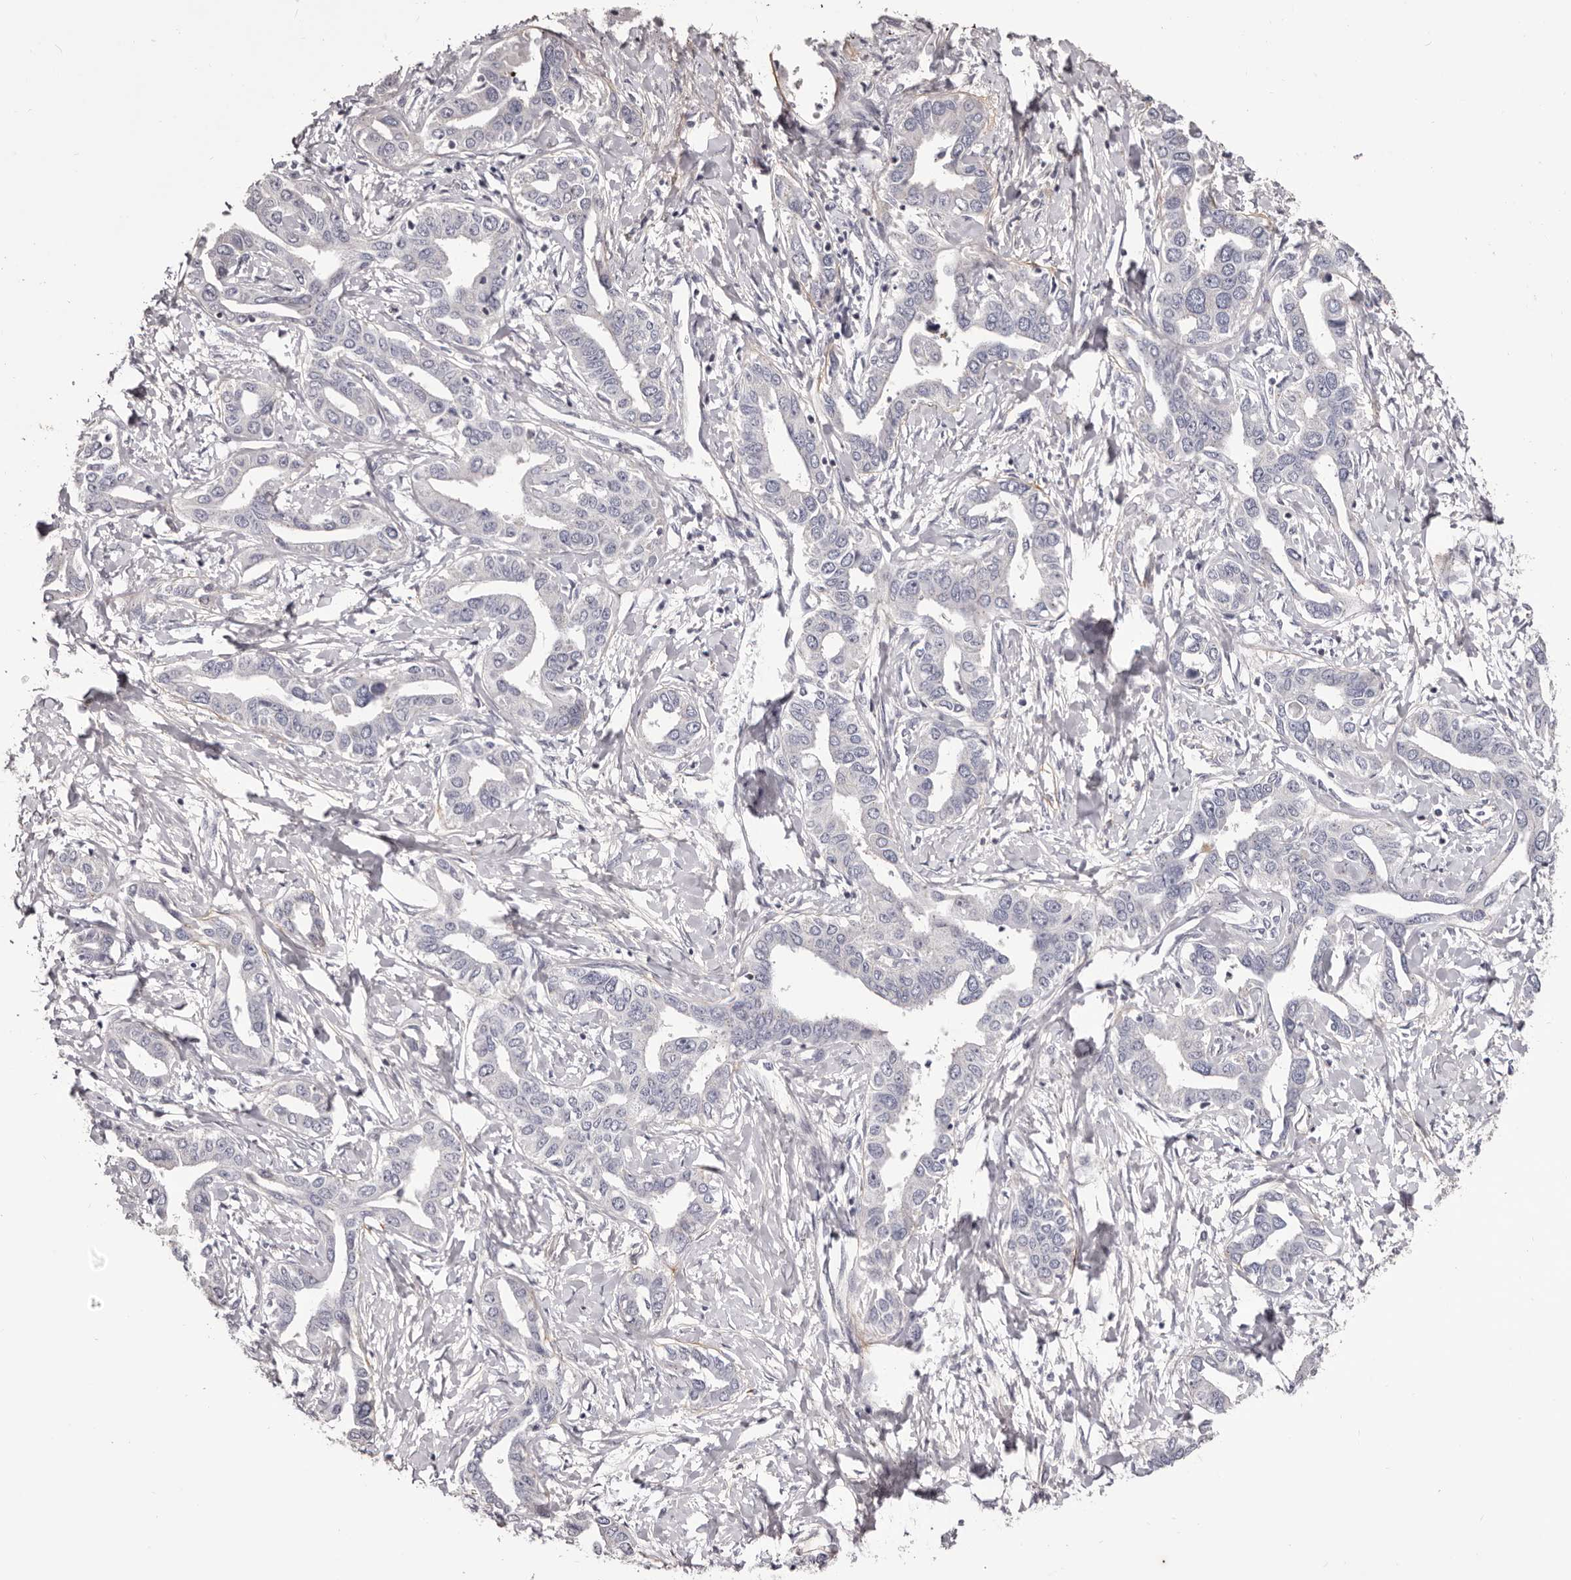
{"staining": {"intensity": "negative", "quantity": "none", "location": "none"}, "tissue": "liver cancer", "cell_type": "Tumor cells", "image_type": "cancer", "snomed": [{"axis": "morphology", "description": "Cholangiocarcinoma"}, {"axis": "topography", "description": "Liver"}], "caption": "The immunohistochemistry histopathology image has no significant staining in tumor cells of liver cancer (cholangiocarcinoma) tissue.", "gene": "PEG10", "patient": {"sex": "male", "age": 59}}